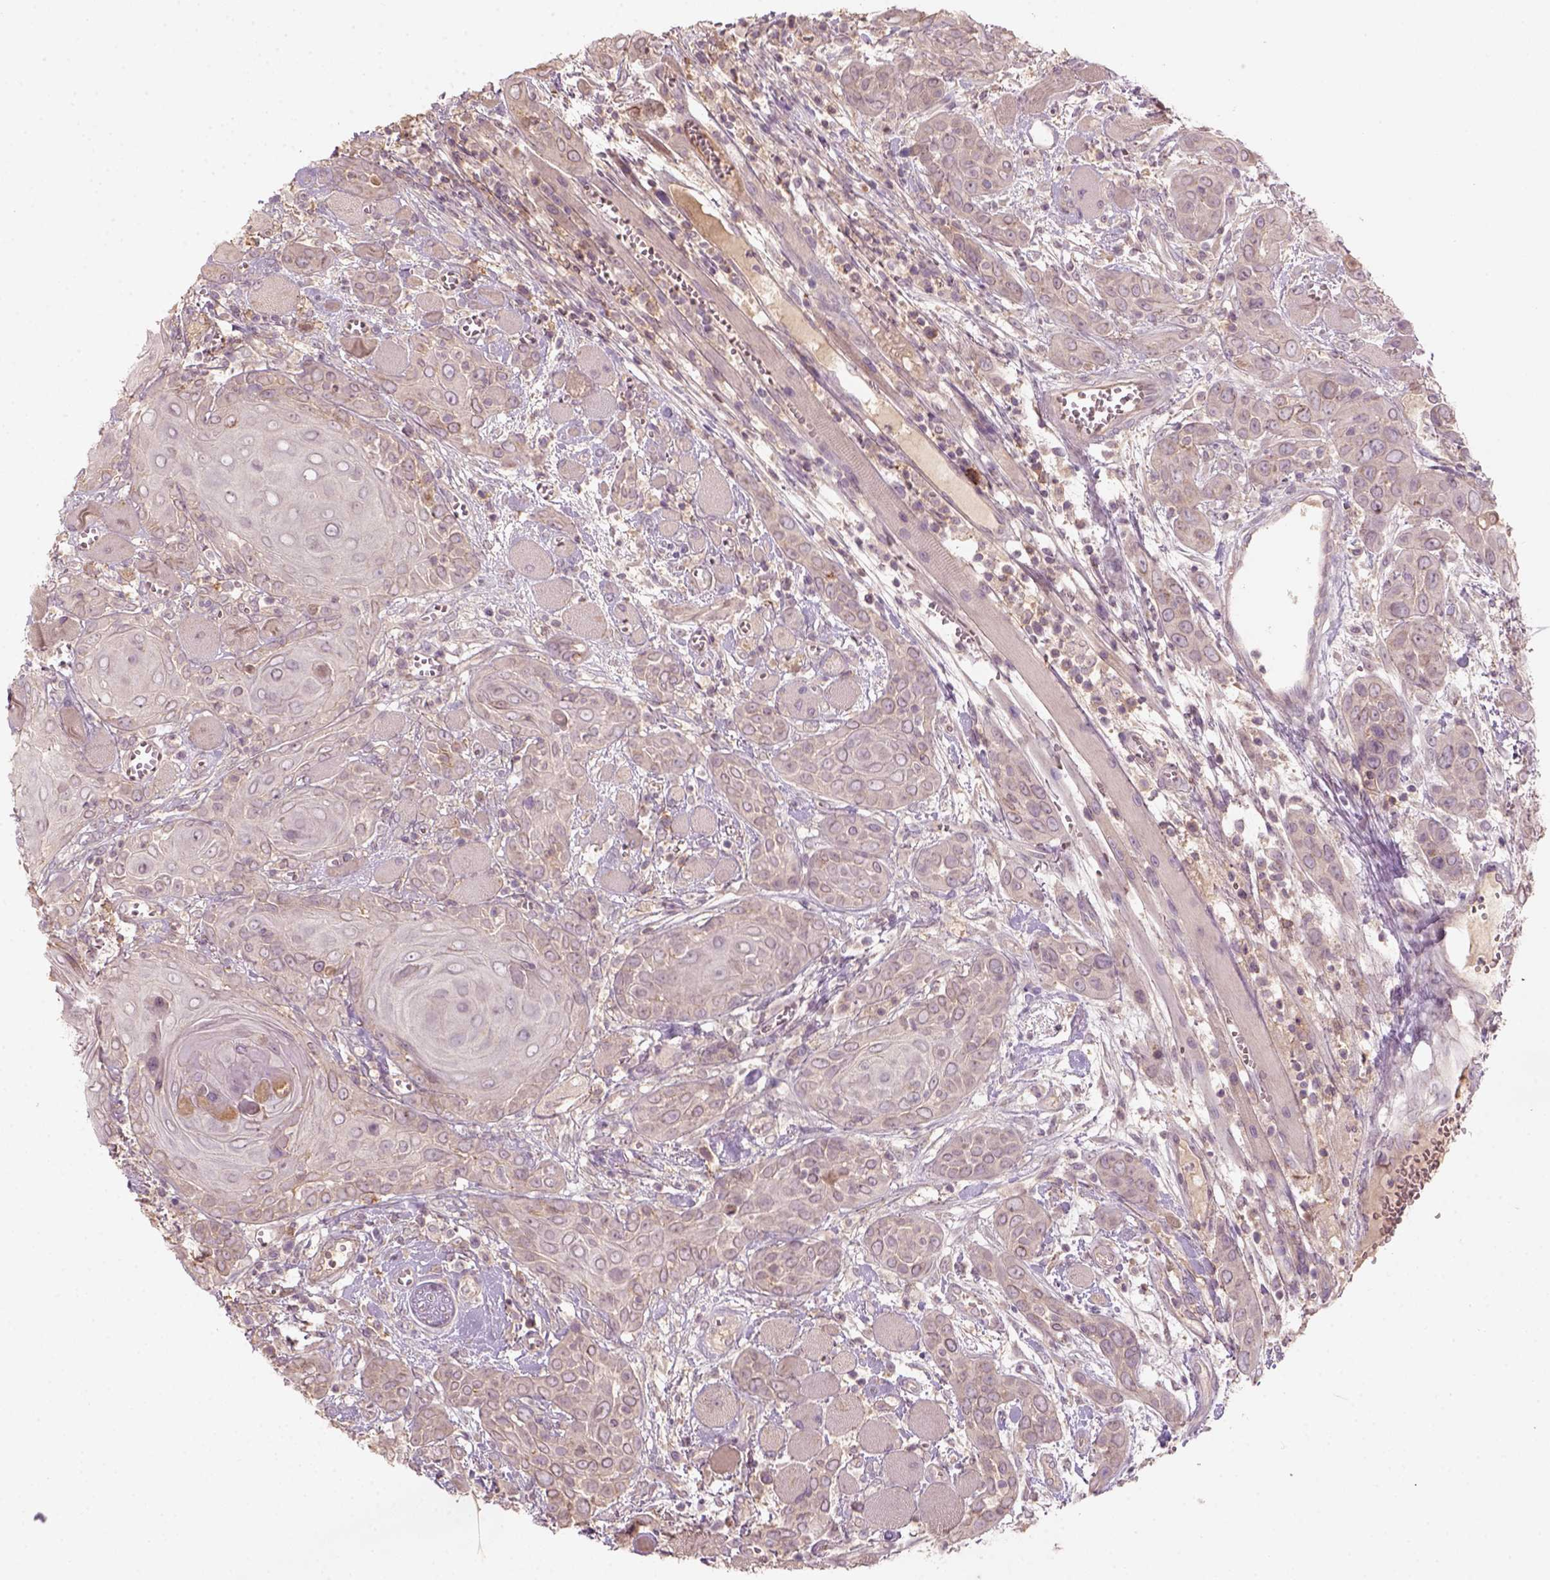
{"staining": {"intensity": "weak", "quantity": "<25%", "location": "cytoplasmic/membranous"}, "tissue": "head and neck cancer", "cell_type": "Tumor cells", "image_type": "cancer", "snomed": [{"axis": "morphology", "description": "Squamous cell carcinoma, NOS"}, {"axis": "topography", "description": "Head-Neck"}], "caption": "Head and neck squamous cell carcinoma stained for a protein using IHC reveals no expression tumor cells.", "gene": "AQP9", "patient": {"sex": "female", "age": 80}}